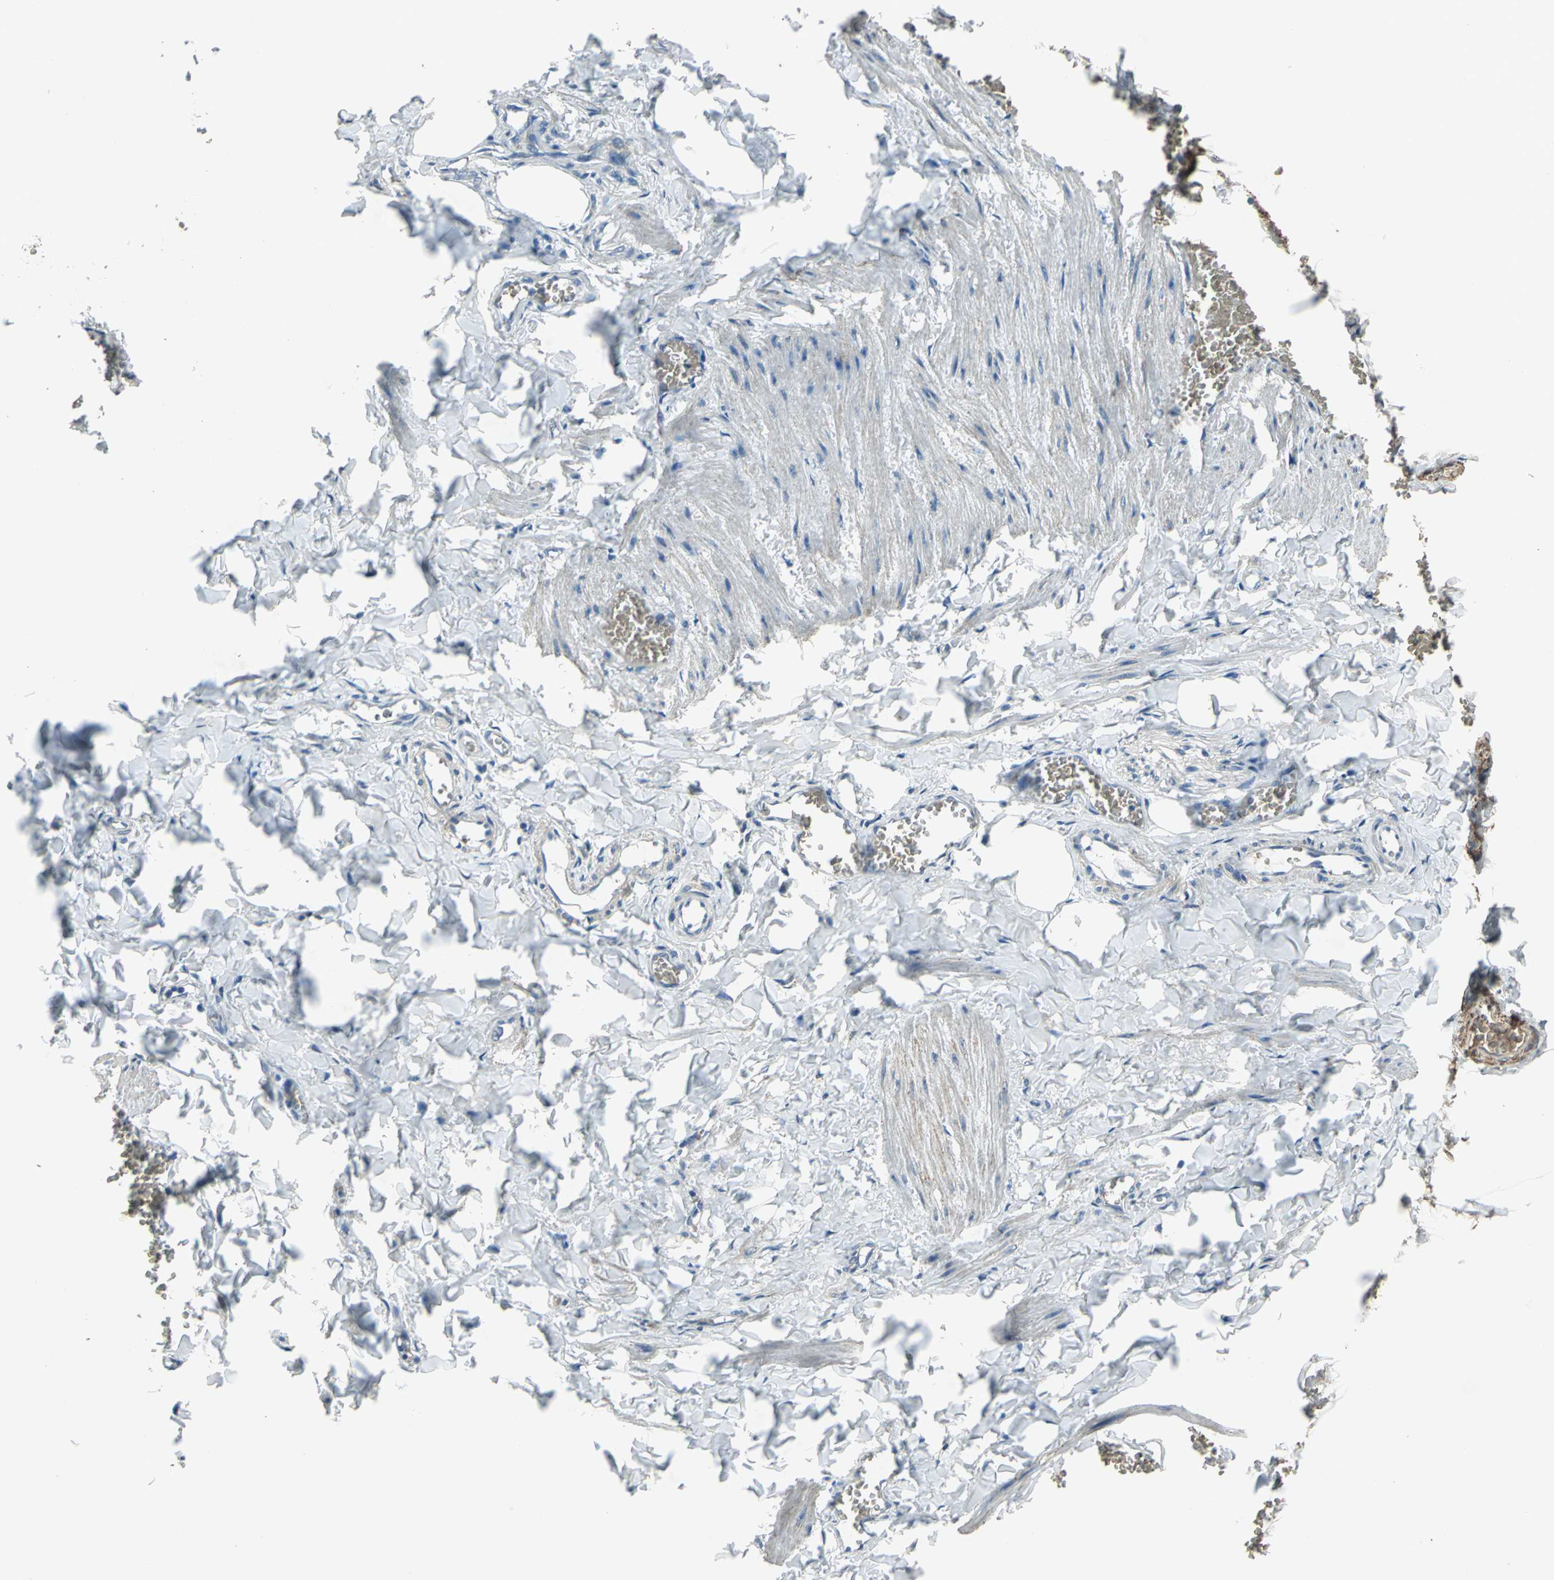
{"staining": {"intensity": "weak", "quantity": ">75%", "location": "cytoplasmic/membranous"}, "tissue": "adipose tissue", "cell_type": "Adipocytes", "image_type": "normal", "snomed": [{"axis": "morphology", "description": "Normal tissue, NOS"}, {"axis": "topography", "description": "Vascular tissue"}], "caption": "Weak cytoplasmic/membranous protein expression is present in approximately >75% of adipocytes in adipose tissue. (DAB (3,3'-diaminobenzidine) IHC, brown staining for protein, blue staining for nuclei).", "gene": "POLRMT", "patient": {"sex": "male", "age": 41}}